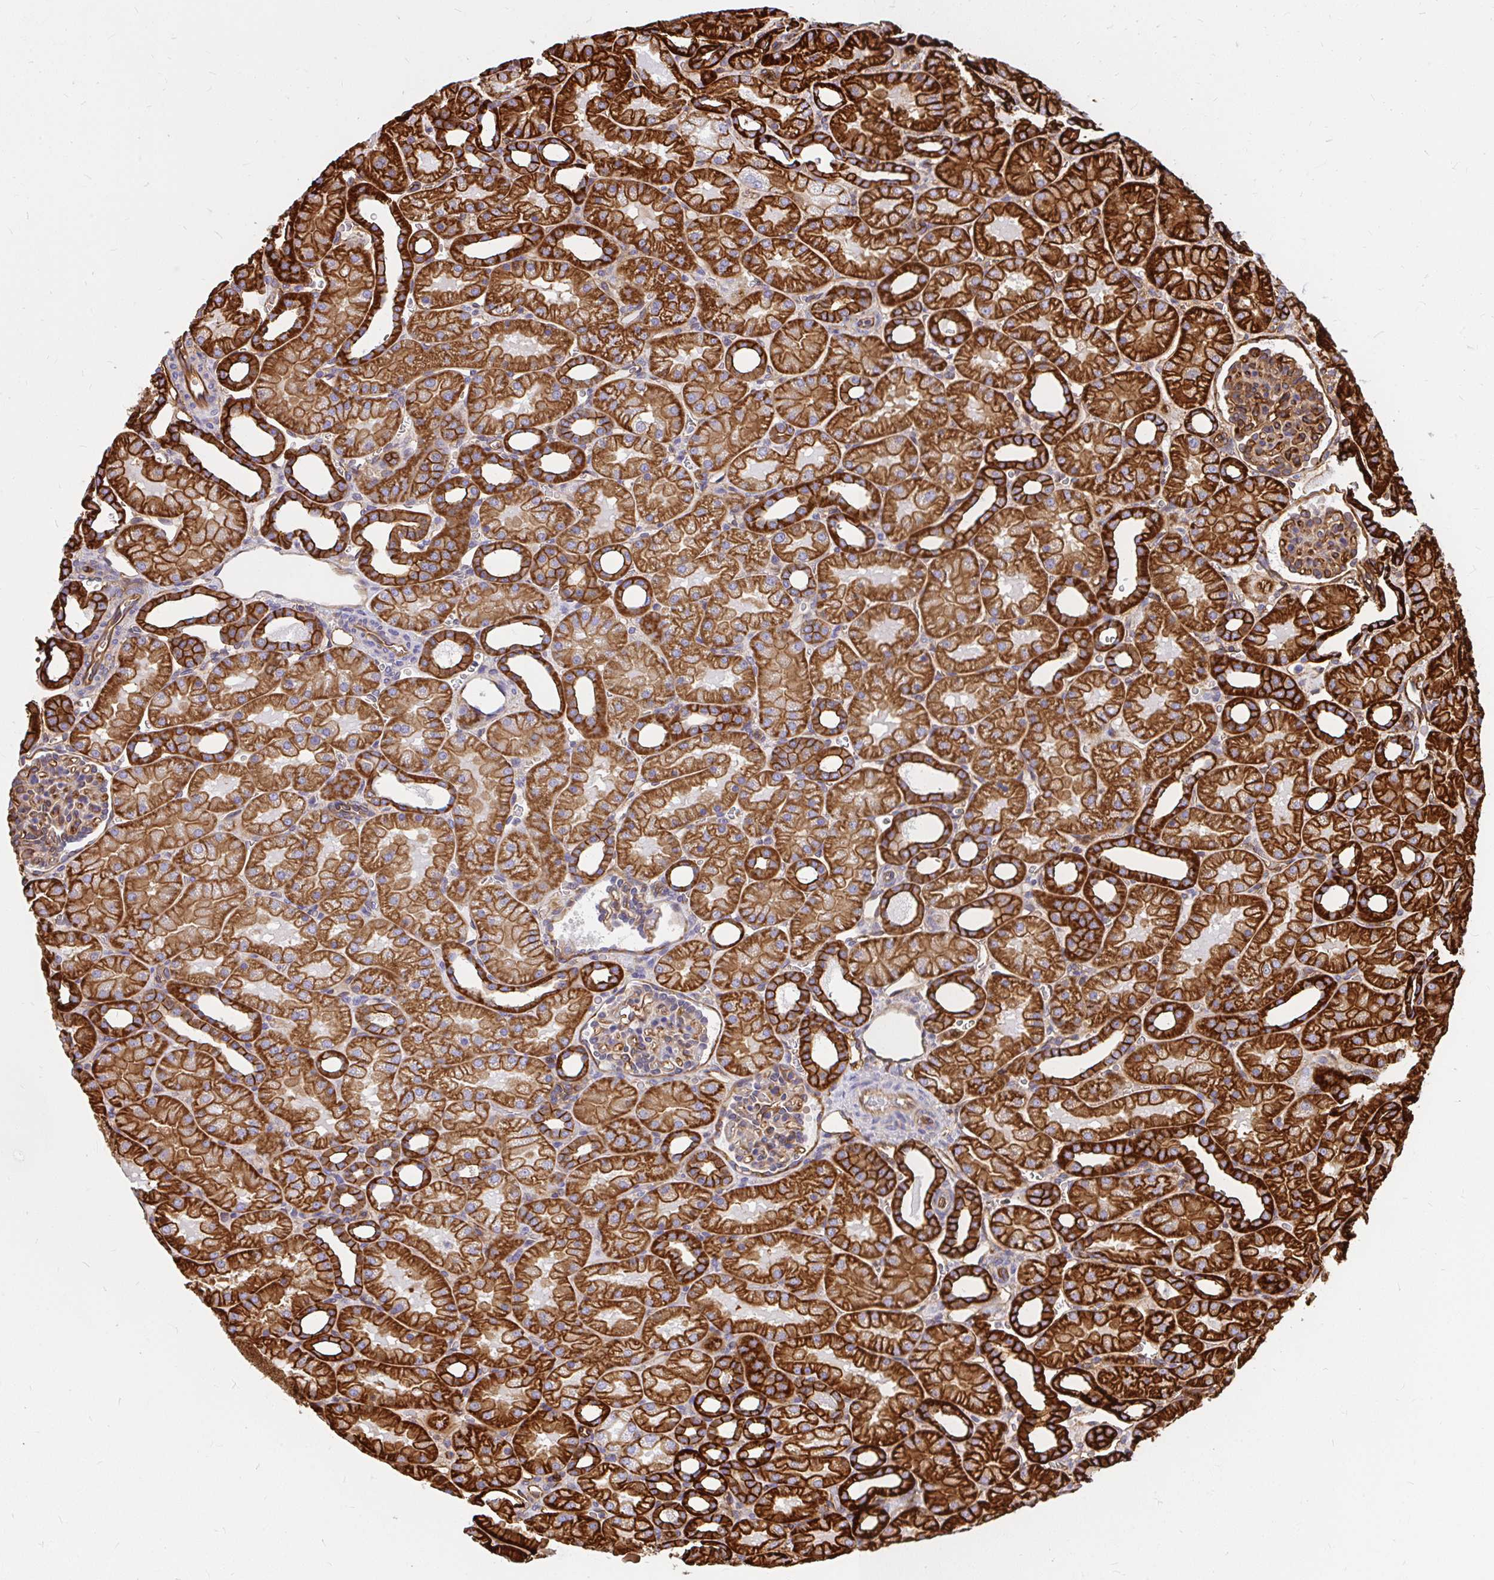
{"staining": {"intensity": "moderate", "quantity": "25%-75%", "location": "cytoplasmic/membranous"}, "tissue": "kidney", "cell_type": "Cells in glomeruli", "image_type": "normal", "snomed": [{"axis": "morphology", "description": "Normal tissue, NOS"}, {"axis": "topography", "description": "Kidney"}], "caption": "Protein expression analysis of benign kidney demonstrates moderate cytoplasmic/membranous staining in about 25%-75% of cells in glomeruli. The staining is performed using DAB brown chromogen to label protein expression. The nuclei are counter-stained blue using hematoxylin.", "gene": "MAP1LC3B2", "patient": {"sex": "male", "age": 2}}